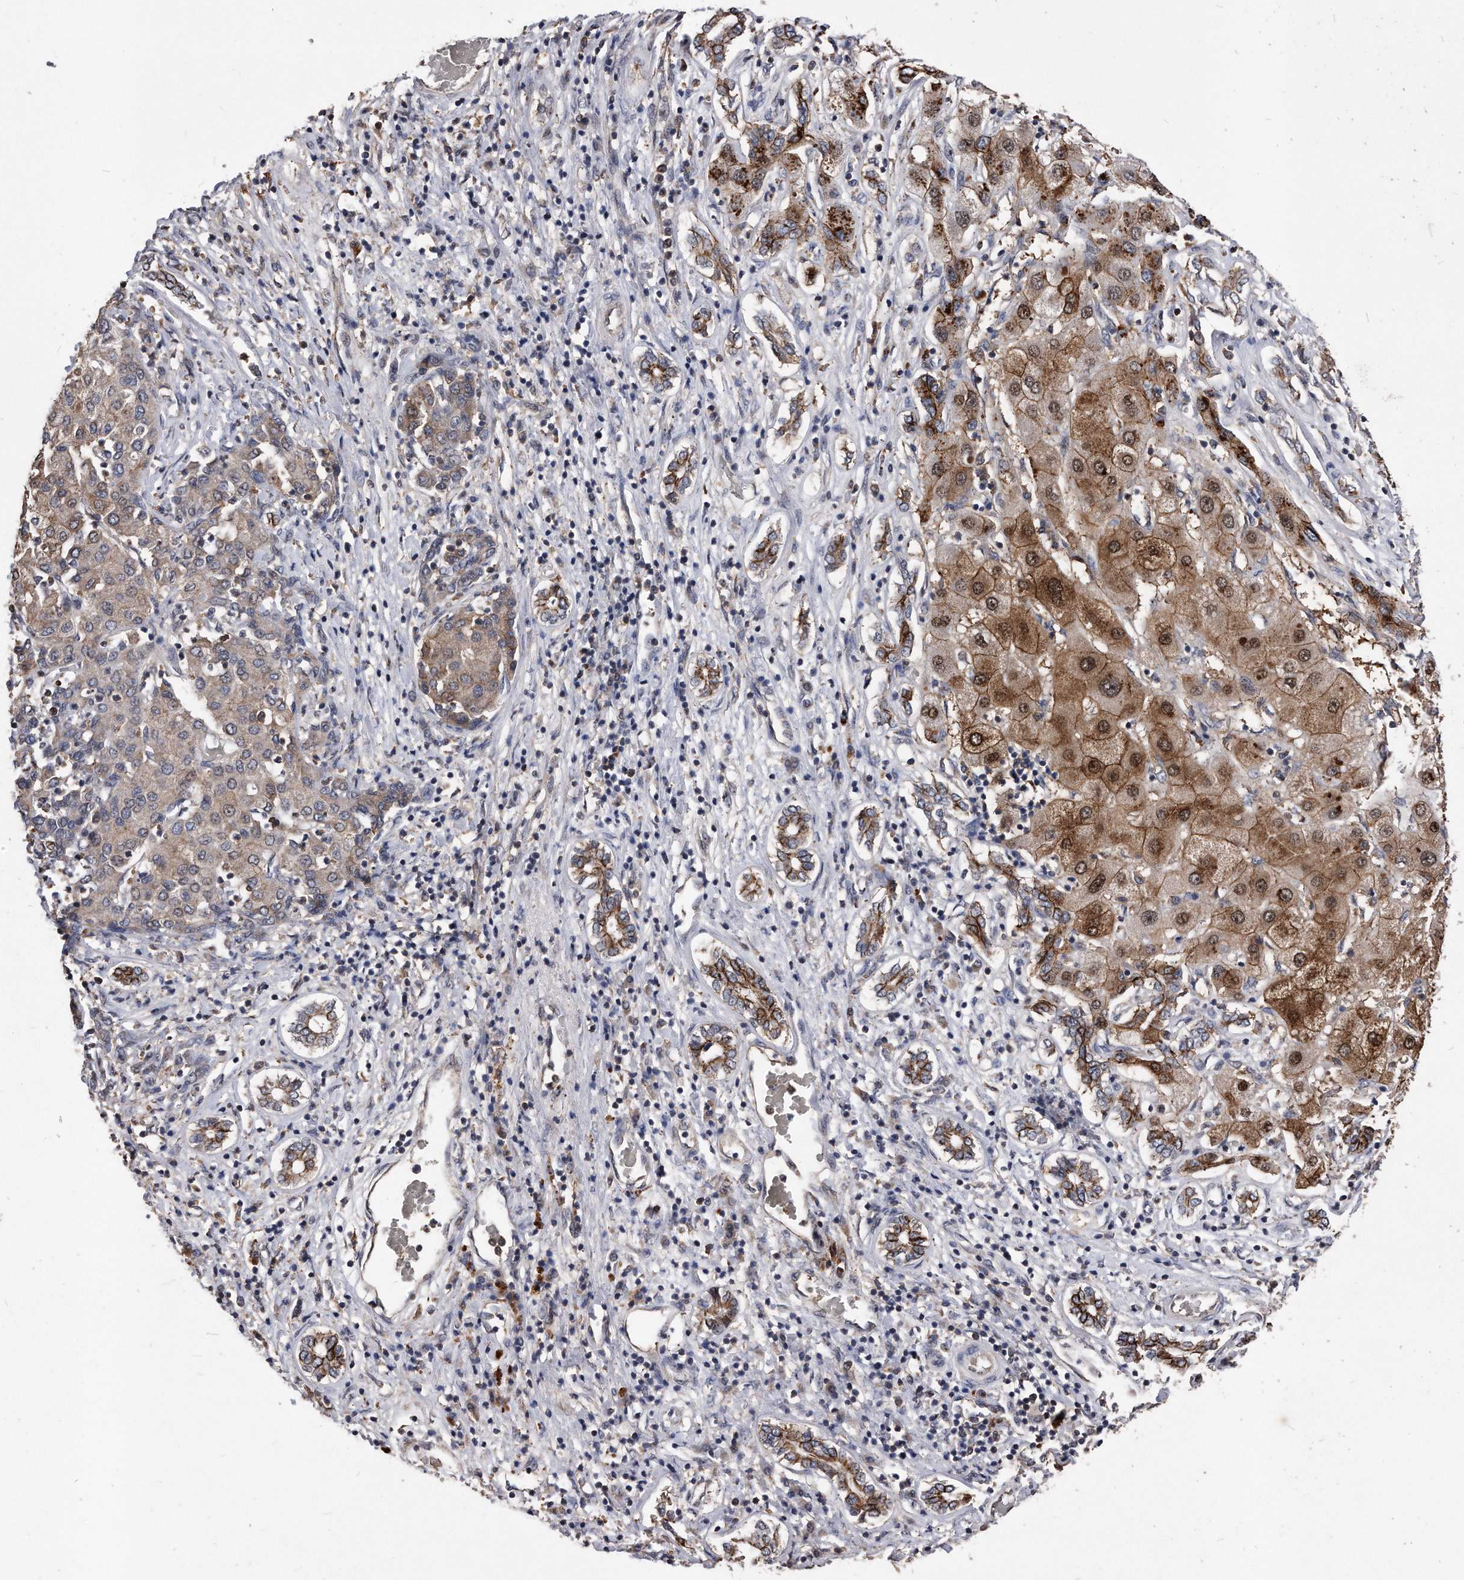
{"staining": {"intensity": "weak", "quantity": ">75%", "location": "cytoplasmic/membranous"}, "tissue": "liver cancer", "cell_type": "Tumor cells", "image_type": "cancer", "snomed": [{"axis": "morphology", "description": "Carcinoma, Hepatocellular, NOS"}, {"axis": "topography", "description": "Liver"}], "caption": "Liver cancer stained for a protein shows weak cytoplasmic/membranous positivity in tumor cells.", "gene": "IL20RA", "patient": {"sex": "male", "age": 65}}